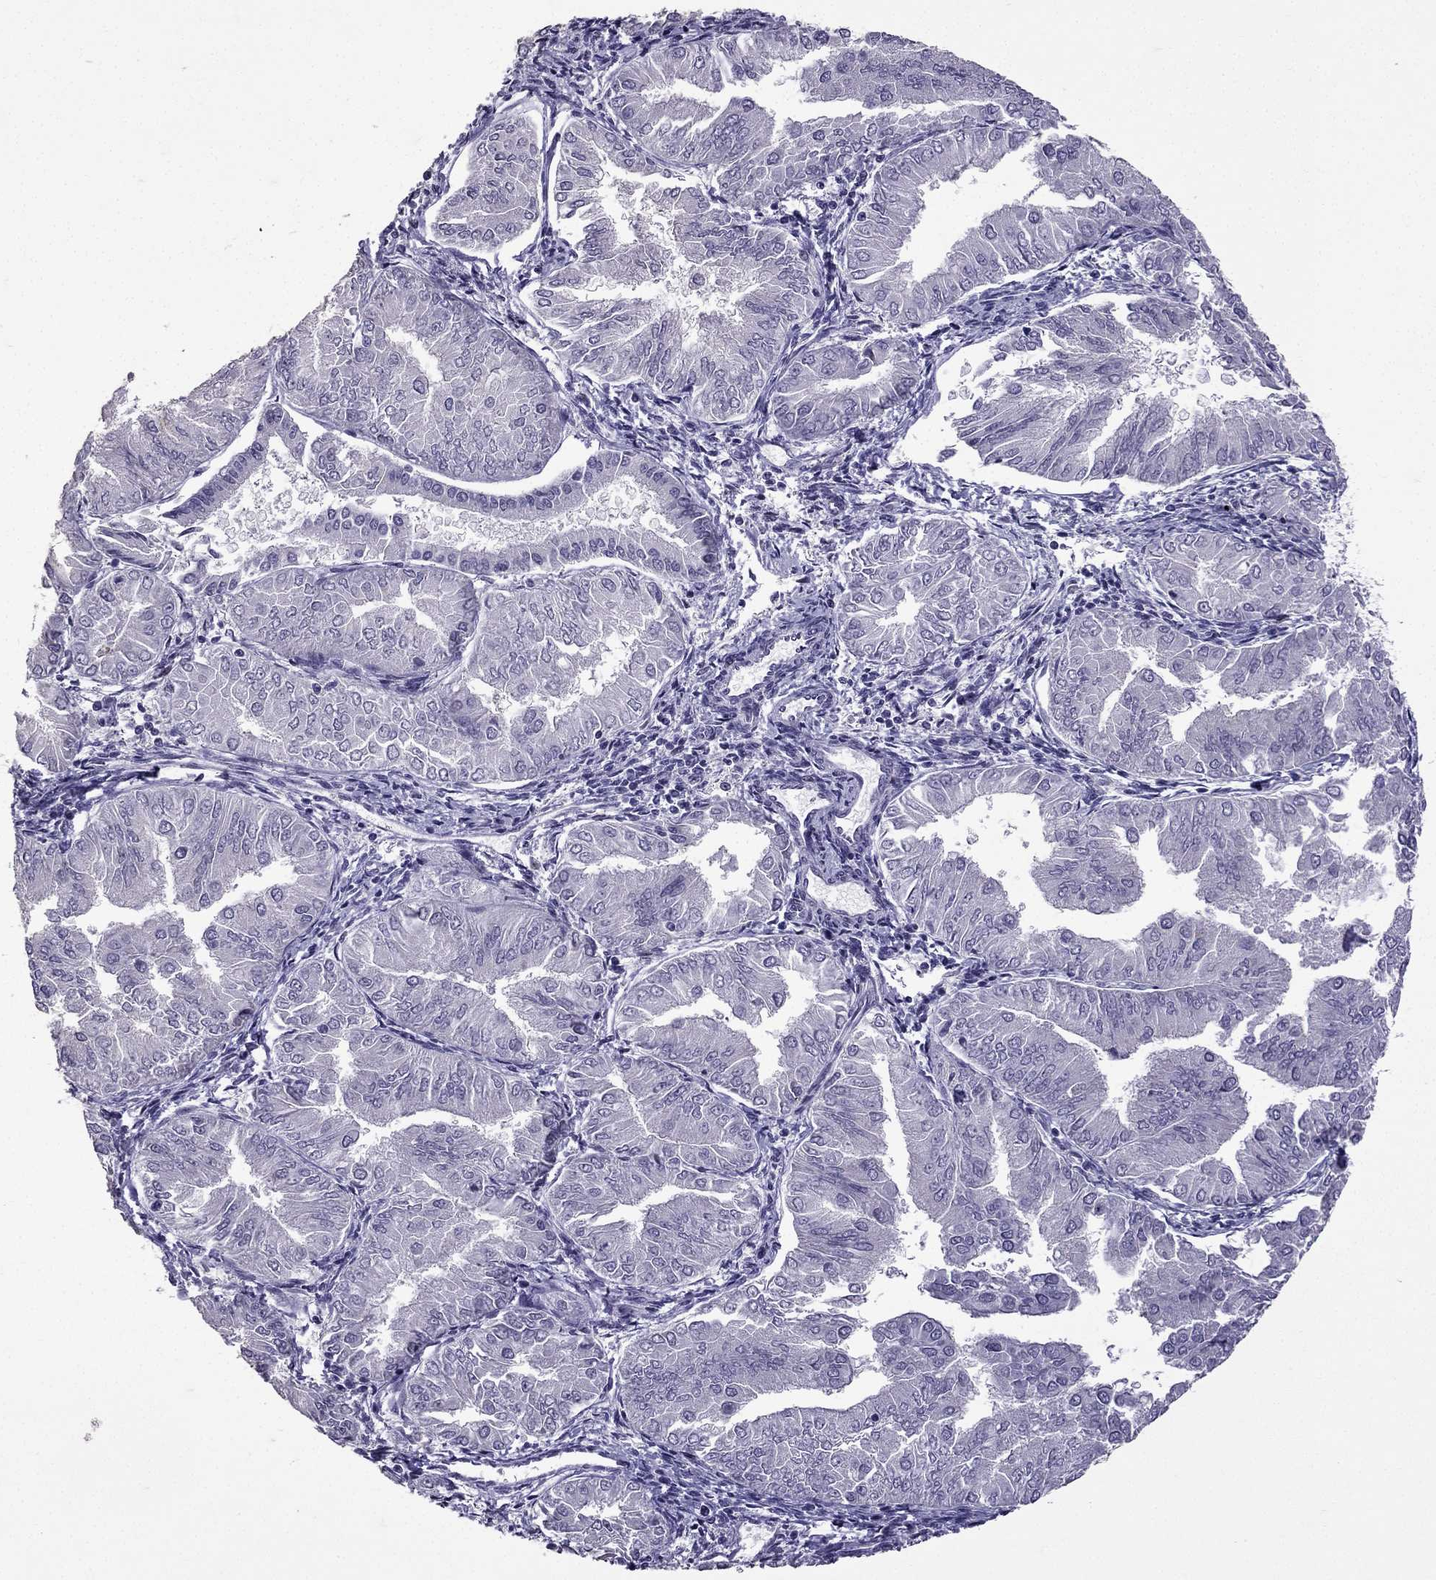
{"staining": {"intensity": "negative", "quantity": "none", "location": "none"}, "tissue": "endometrial cancer", "cell_type": "Tumor cells", "image_type": "cancer", "snomed": [{"axis": "morphology", "description": "Adenocarcinoma, NOS"}, {"axis": "topography", "description": "Endometrium"}], "caption": "This is a micrograph of immunohistochemistry (IHC) staining of endometrial cancer, which shows no staining in tumor cells.", "gene": "TTN", "patient": {"sex": "female", "age": 53}}